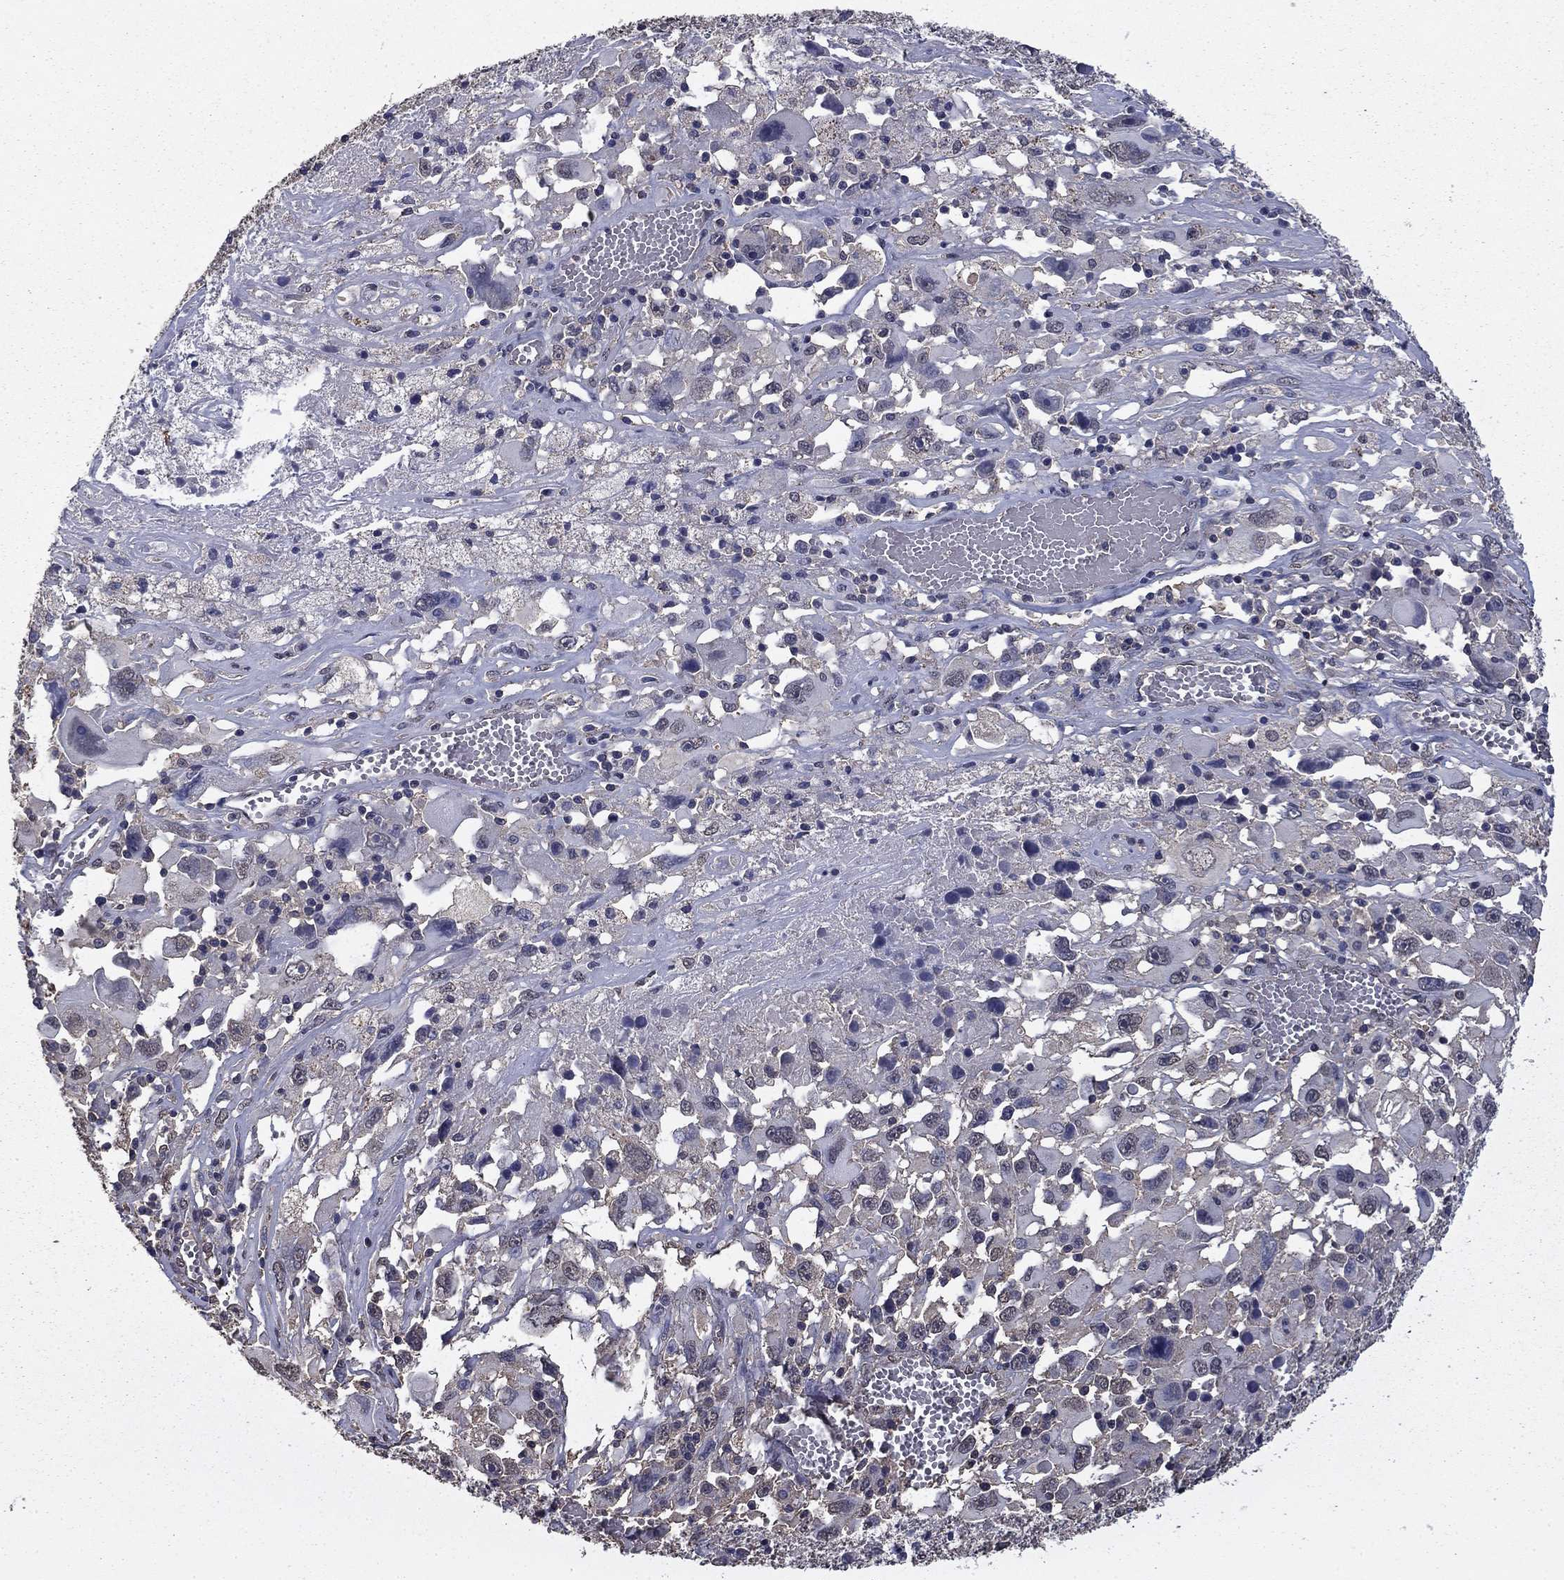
{"staining": {"intensity": "negative", "quantity": "none", "location": "none"}, "tissue": "melanoma", "cell_type": "Tumor cells", "image_type": "cancer", "snomed": [{"axis": "morphology", "description": "Malignant melanoma, Metastatic site"}, {"axis": "topography", "description": "Soft tissue"}], "caption": "IHC of human melanoma reveals no staining in tumor cells.", "gene": "MFAP3L", "patient": {"sex": "male", "age": 50}}